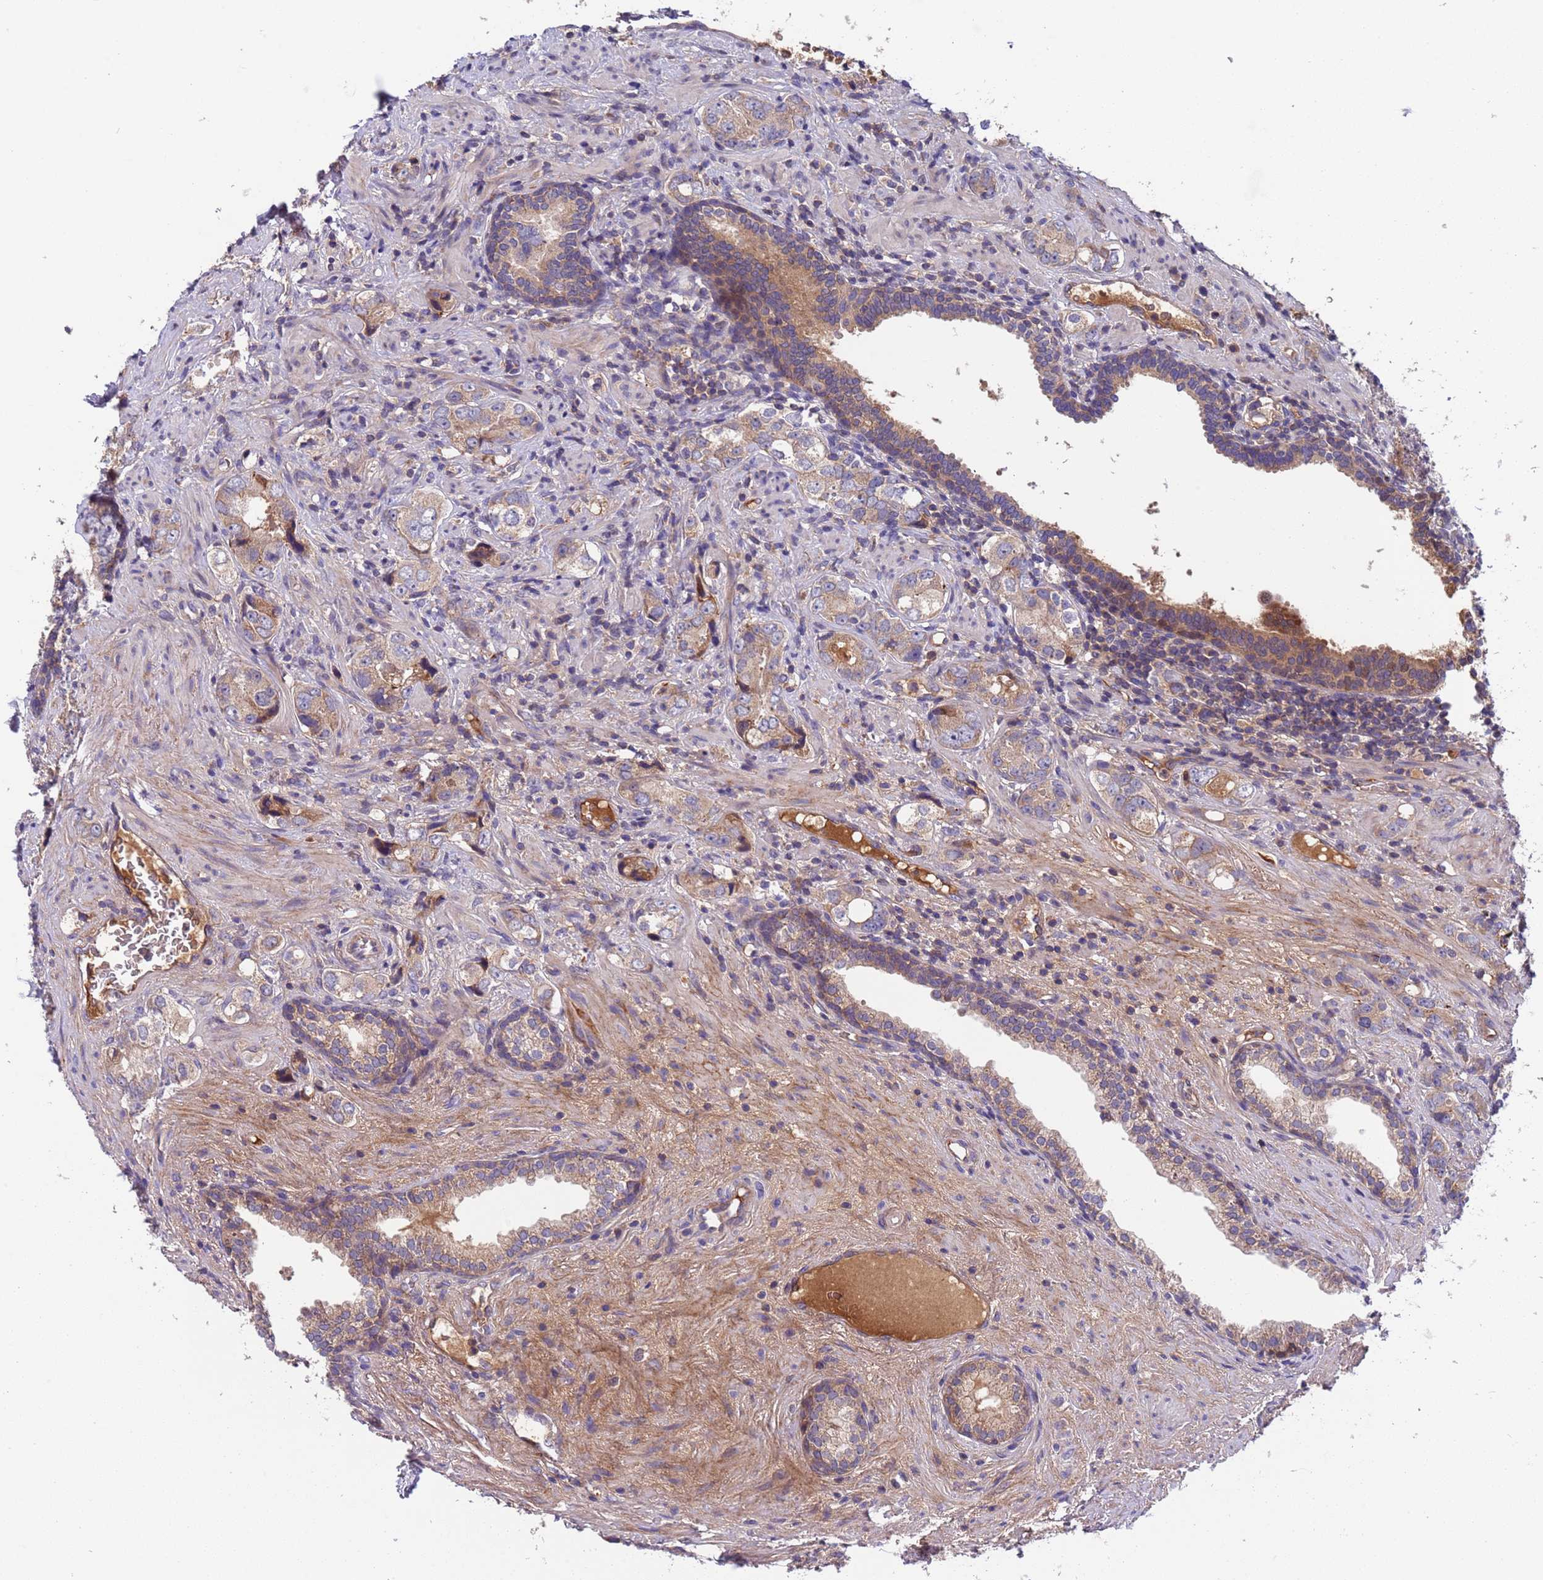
{"staining": {"intensity": "weak", "quantity": ">75%", "location": "cytoplasmic/membranous"}, "tissue": "prostate cancer", "cell_type": "Tumor cells", "image_type": "cancer", "snomed": [{"axis": "morphology", "description": "Adenocarcinoma, High grade"}, {"axis": "topography", "description": "Prostate"}], "caption": "The image exhibits a brown stain indicating the presence of a protein in the cytoplasmic/membranous of tumor cells in prostate cancer (high-grade adenocarcinoma).", "gene": "PARP16", "patient": {"sex": "male", "age": 63}}